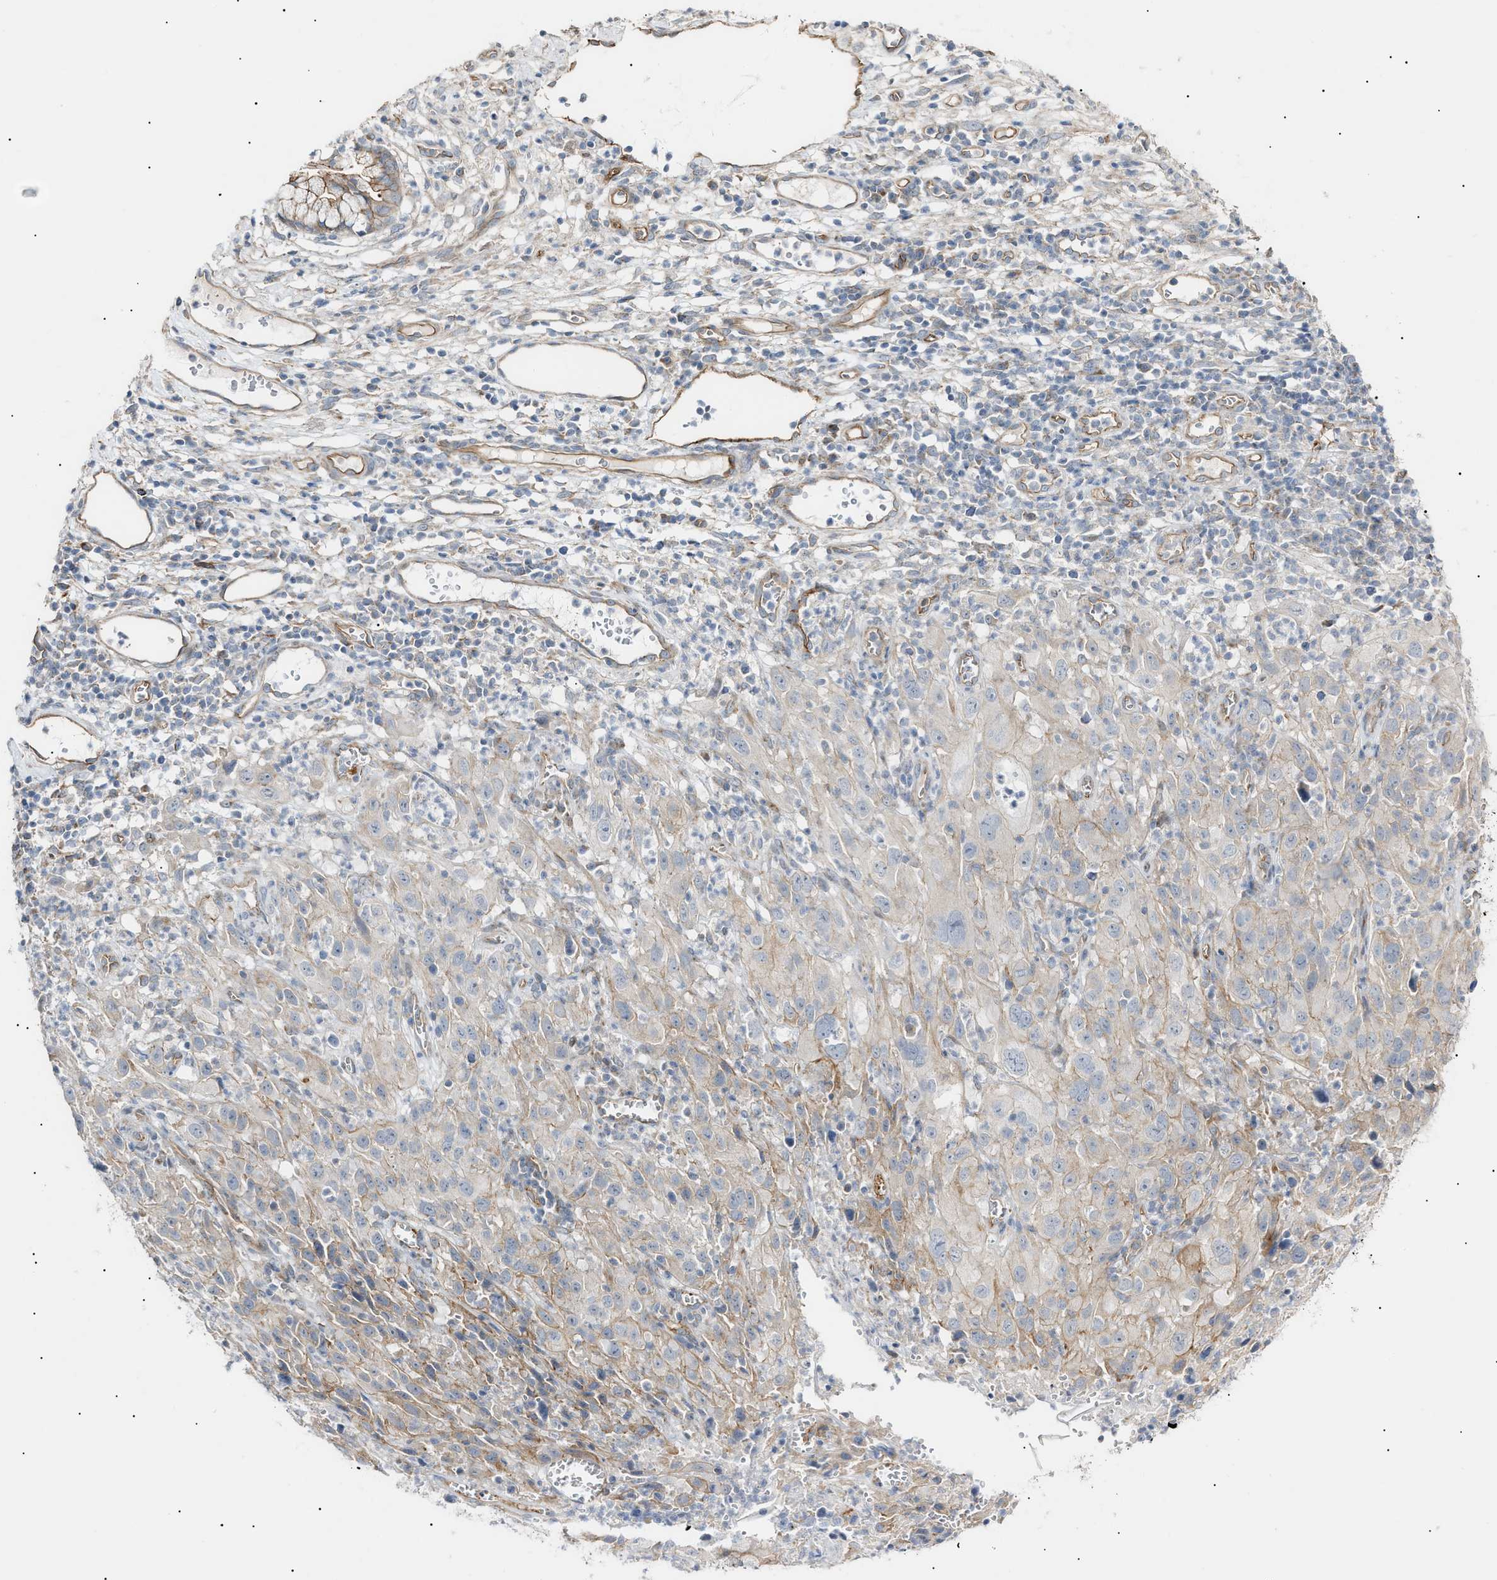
{"staining": {"intensity": "weak", "quantity": "<25%", "location": "cytoplasmic/membranous"}, "tissue": "cervical cancer", "cell_type": "Tumor cells", "image_type": "cancer", "snomed": [{"axis": "morphology", "description": "Squamous cell carcinoma, NOS"}, {"axis": "topography", "description": "Cervix"}], "caption": "This image is of cervical cancer stained with immunohistochemistry (IHC) to label a protein in brown with the nuclei are counter-stained blue. There is no positivity in tumor cells.", "gene": "ZFHX2", "patient": {"sex": "female", "age": 32}}